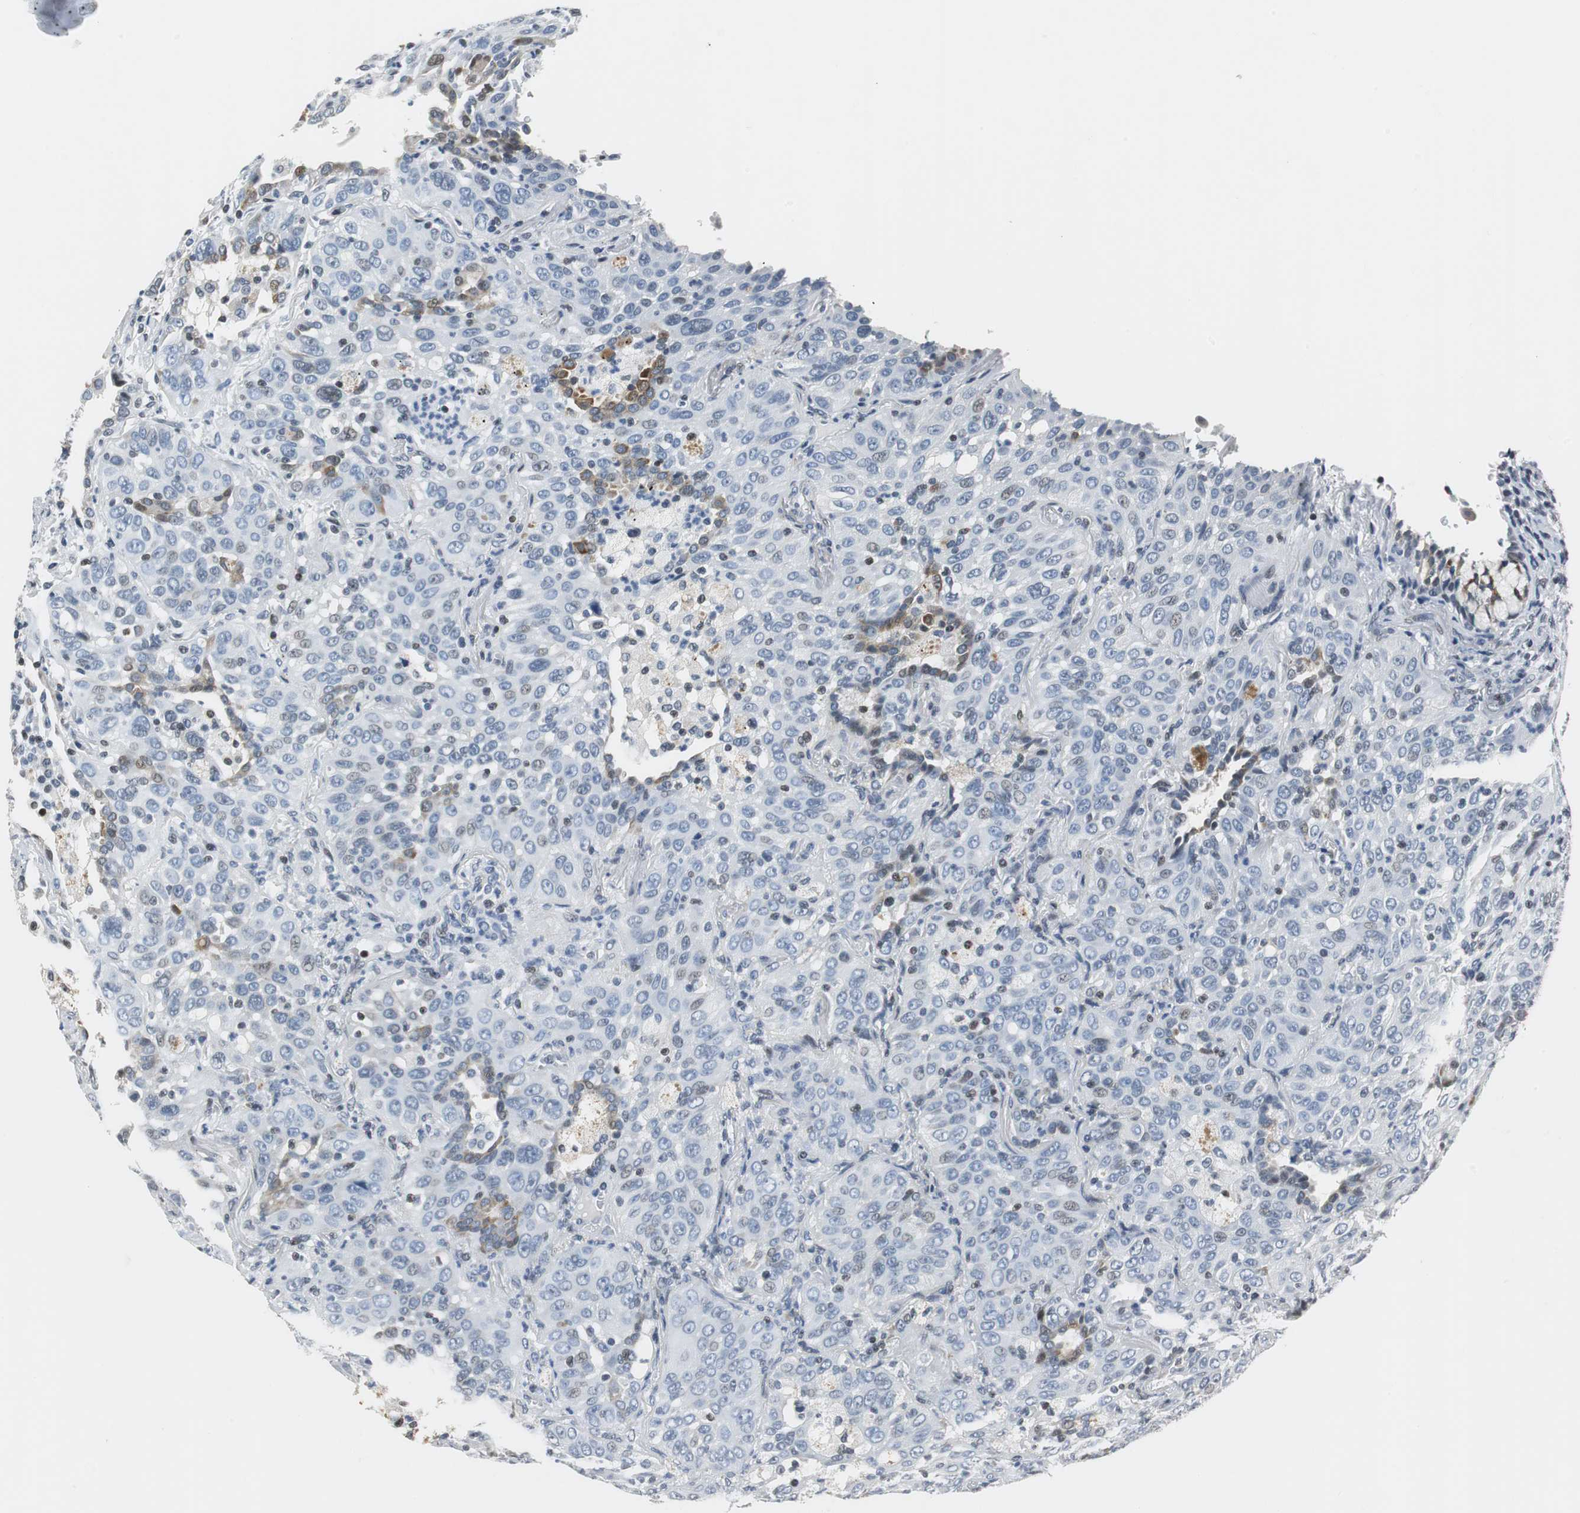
{"staining": {"intensity": "weak", "quantity": "<25%", "location": "nuclear"}, "tissue": "lung cancer", "cell_type": "Tumor cells", "image_type": "cancer", "snomed": [{"axis": "morphology", "description": "Squamous cell carcinoma, NOS"}, {"axis": "topography", "description": "Lung"}], "caption": "The photomicrograph displays no significant expression in tumor cells of lung squamous cell carcinoma.", "gene": "HCFC2", "patient": {"sex": "female", "age": 67}}